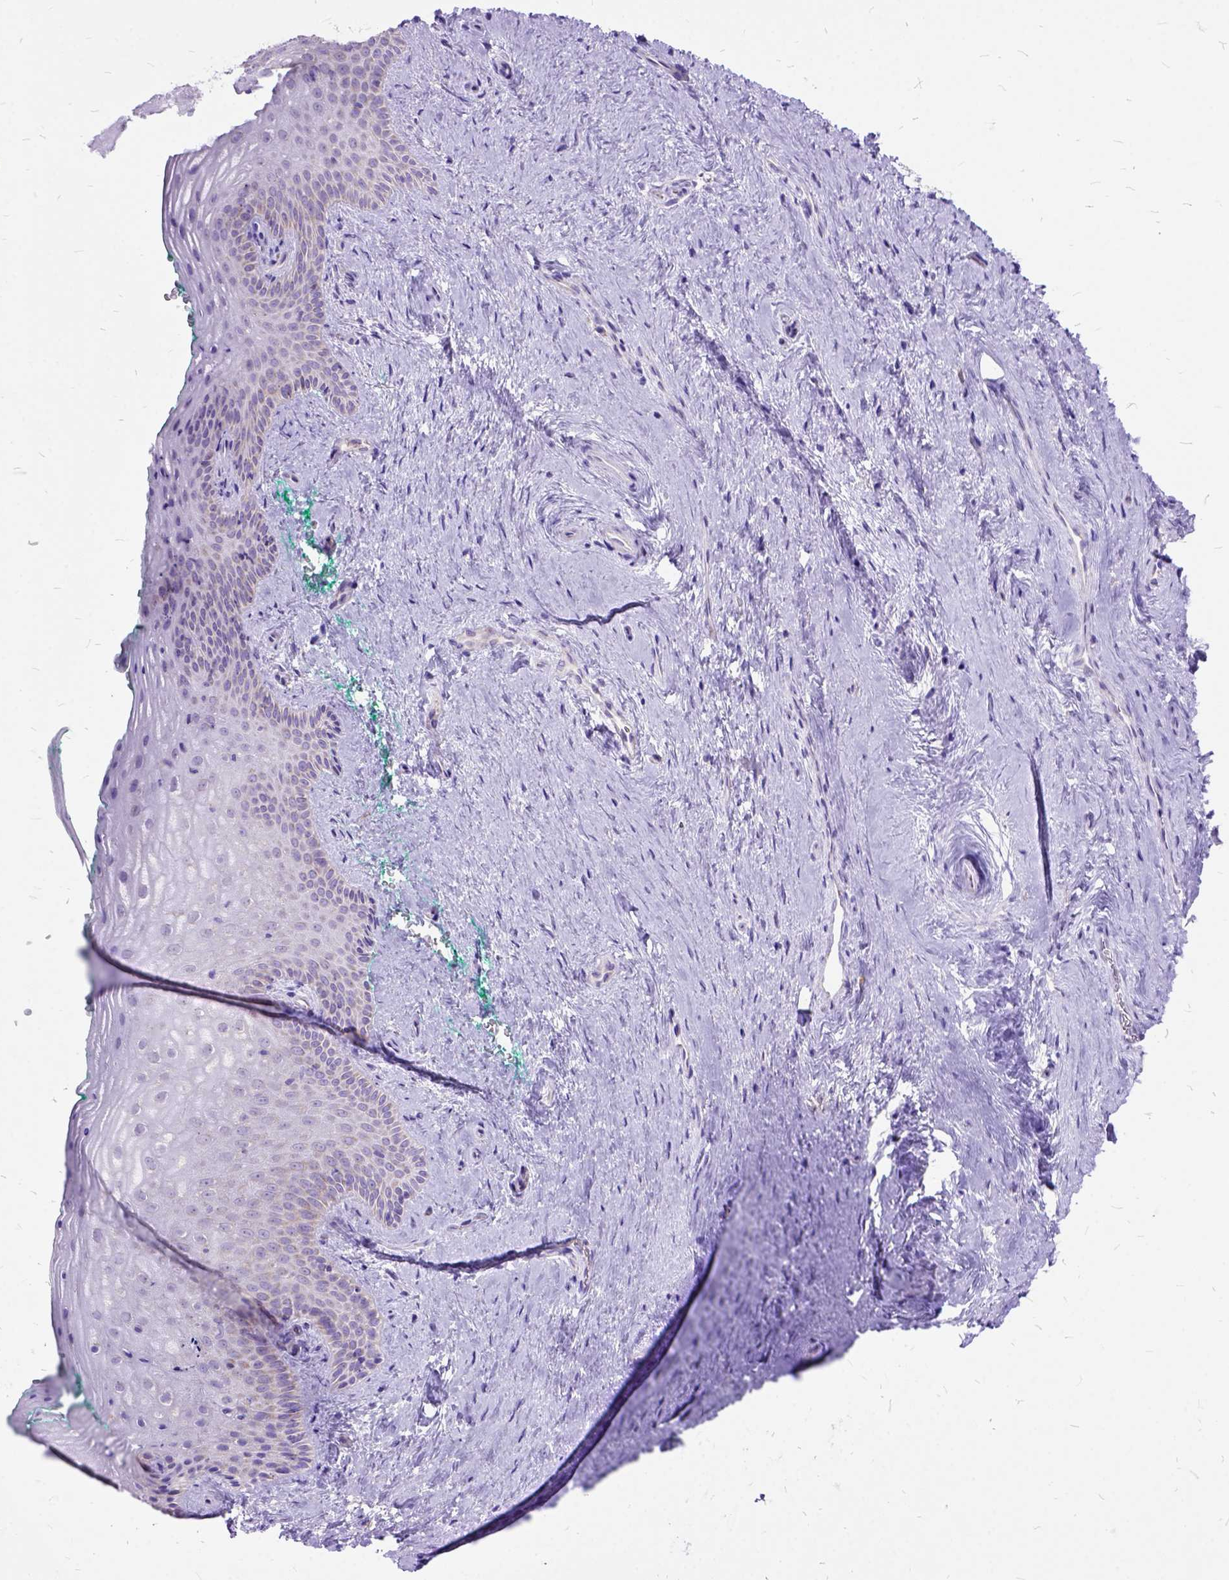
{"staining": {"intensity": "negative", "quantity": "none", "location": "none"}, "tissue": "vagina", "cell_type": "Squamous epithelial cells", "image_type": "normal", "snomed": [{"axis": "morphology", "description": "Normal tissue, NOS"}, {"axis": "topography", "description": "Vagina"}], "caption": "Protein analysis of benign vagina displays no significant expression in squamous epithelial cells. (DAB (3,3'-diaminobenzidine) IHC, high magnification).", "gene": "CTAG2", "patient": {"sex": "female", "age": 45}}